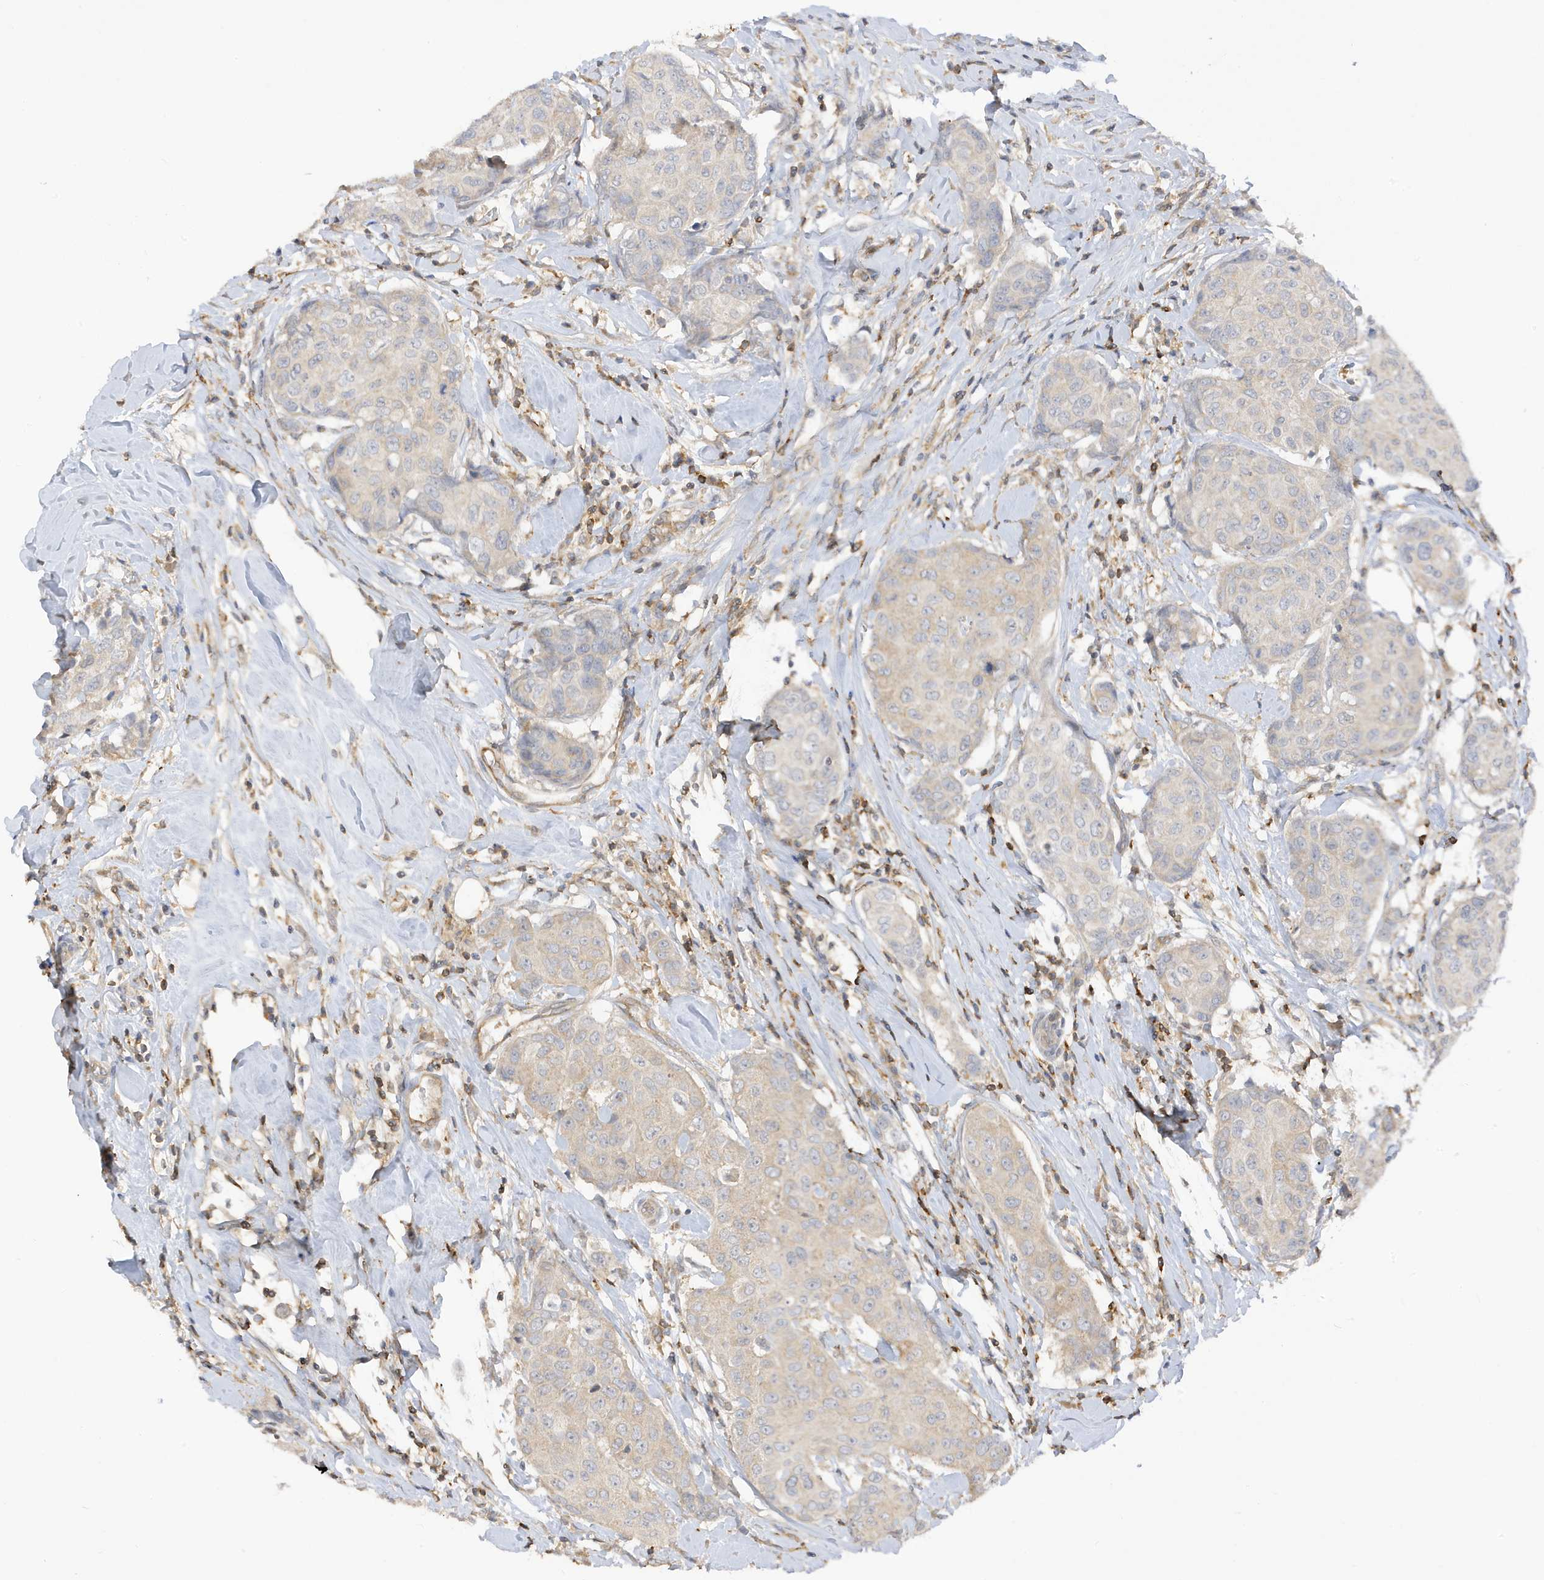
{"staining": {"intensity": "negative", "quantity": "none", "location": "none"}, "tissue": "breast cancer", "cell_type": "Tumor cells", "image_type": "cancer", "snomed": [{"axis": "morphology", "description": "Duct carcinoma"}, {"axis": "topography", "description": "Breast"}], "caption": "High power microscopy photomicrograph of an immunohistochemistry (IHC) histopathology image of breast cancer, revealing no significant positivity in tumor cells.", "gene": "PHACTR2", "patient": {"sex": "female", "age": 80}}